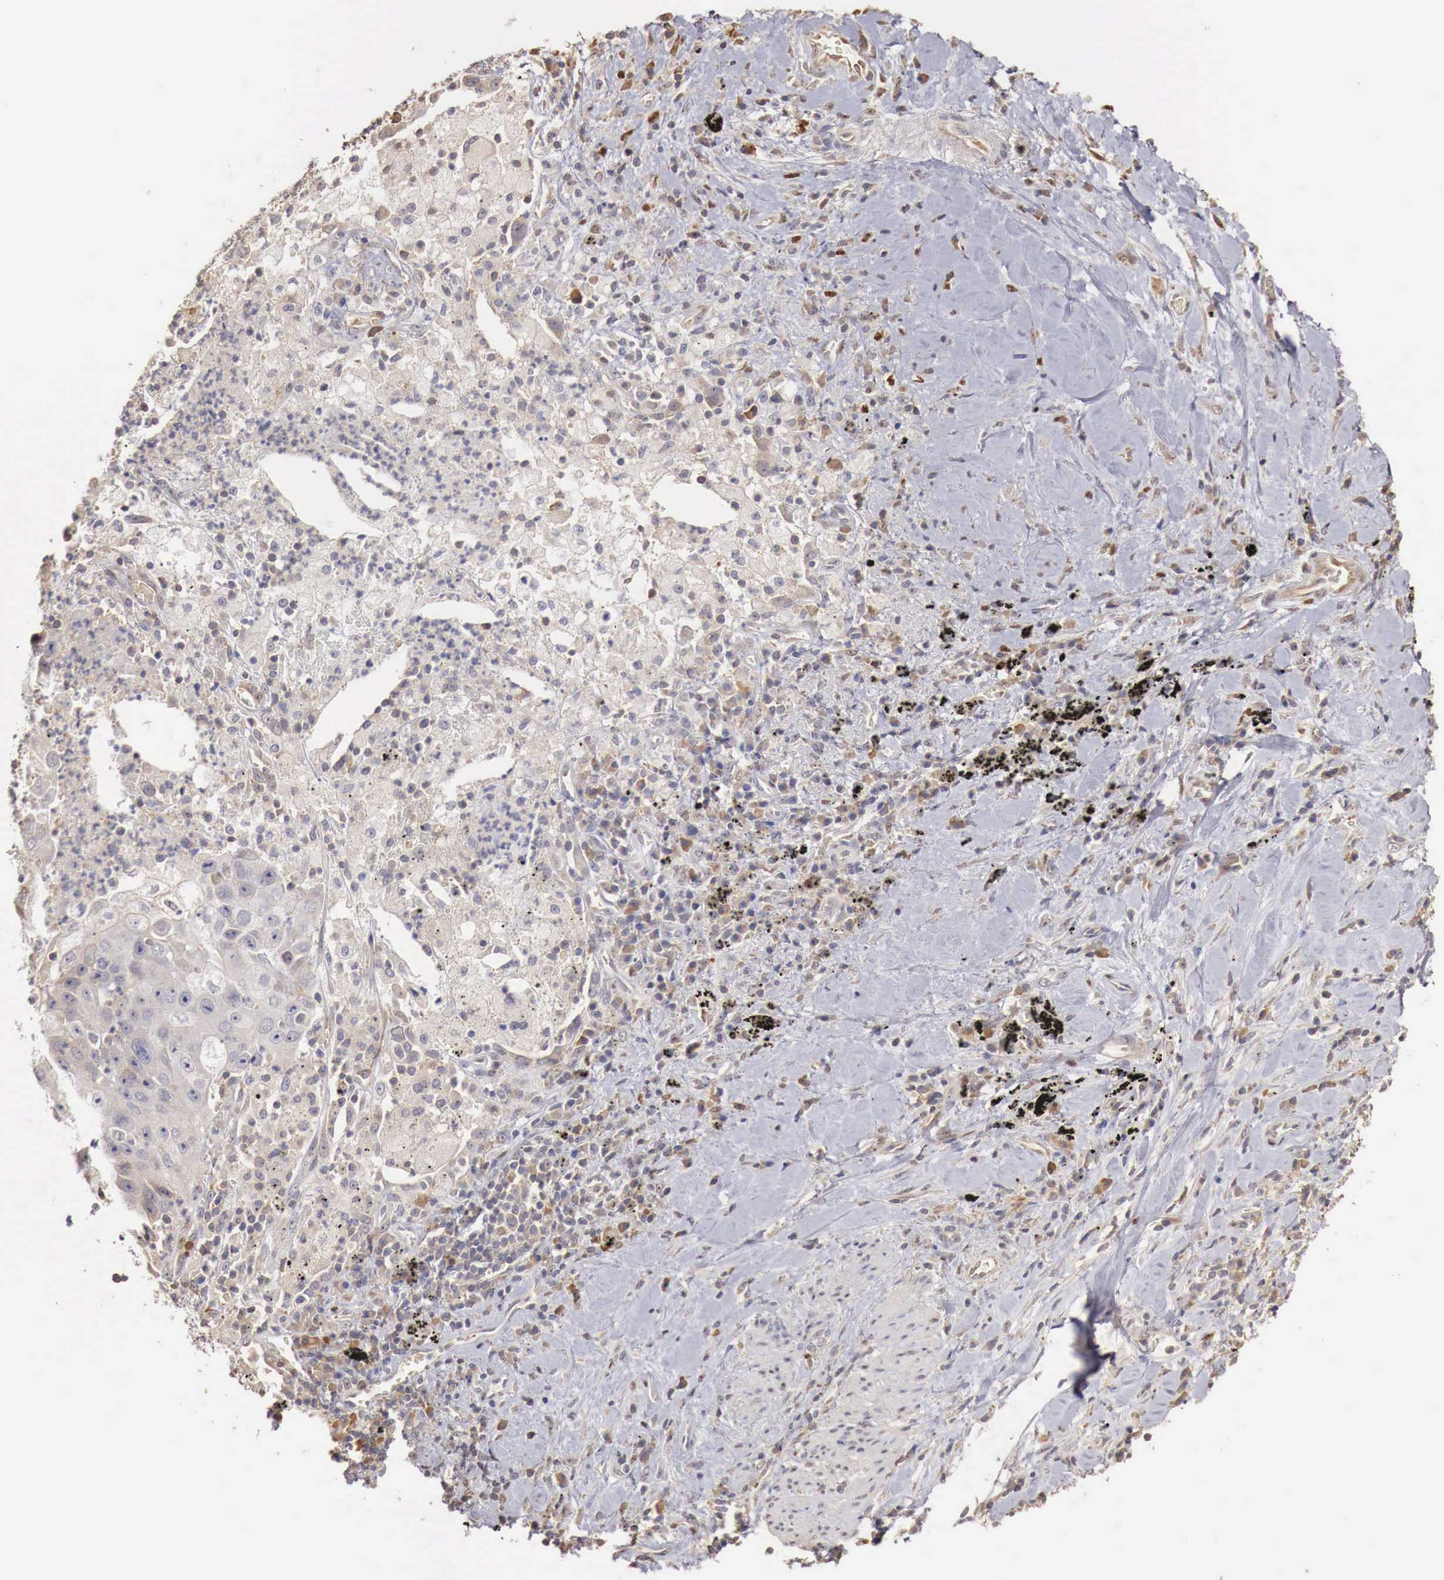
{"staining": {"intensity": "weak", "quantity": "<25%", "location": "cytoplasmic/membranous,nuclear"}, "tissue": "lung cancer", "cell_type": "Tumor cells", "image_type": "cancer", "snomed": [{"axis": "morphology", "description": "Squamous cell carcinoma, NOS"}, {"axis": "topography", "description": "Lung"}], "caption": "Immunohistochemistry (IHC) of squamous cell carcinoma (lung) demonstrates no staining in tumor cells. (DAB (3,3'-diaminobenzidine) immunohistochemistry (IHC) with hematoxylin counter stain).", "gene": "KHDRBS2", "patient": {"sex": "male", "age": 64}}